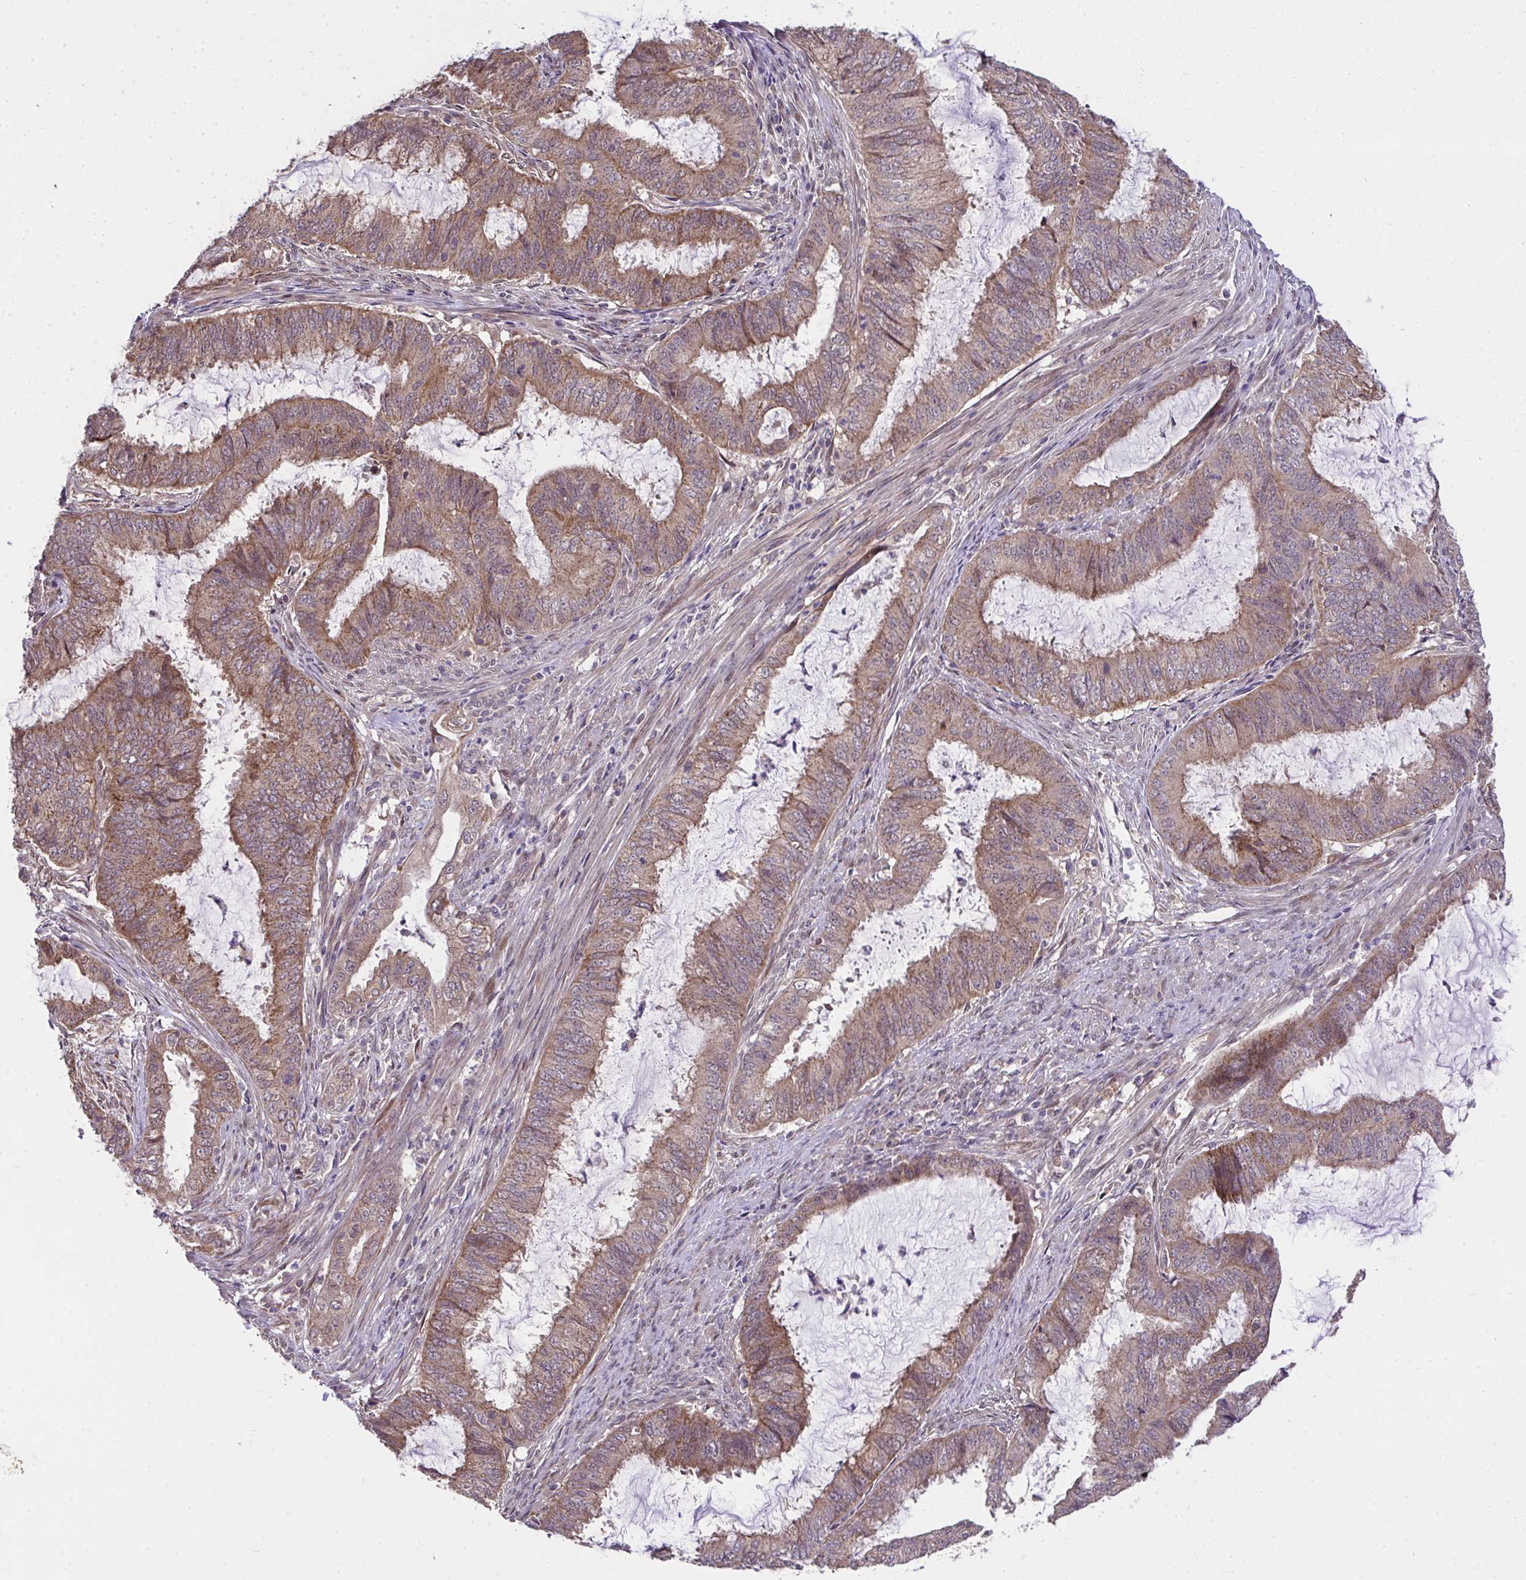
{"staining": {"intensity": "moderate", "quantity": ">75%", "location": "cytoplasmic/membranous"}, "tissue": "endometrial cancer", "cell_type": "Tumor cells", "image_type": "cancer", "snomed": [{"axis": "morphology", "description": "Adenocarcinoma, NOS"}, {"axis": "topography", "description": "Endometrium"}], "caption": "Tumor cells show moderate cytoplasmic/membranous staining in approximately >75% of cells in endometrial cancer. The staining was performed using DAB, with brown indicating positive protein expression. Nuclei are stained blue with hematoxylin.", "gene": "RDH14", "patient": {"sex": "female", "age": 51}}